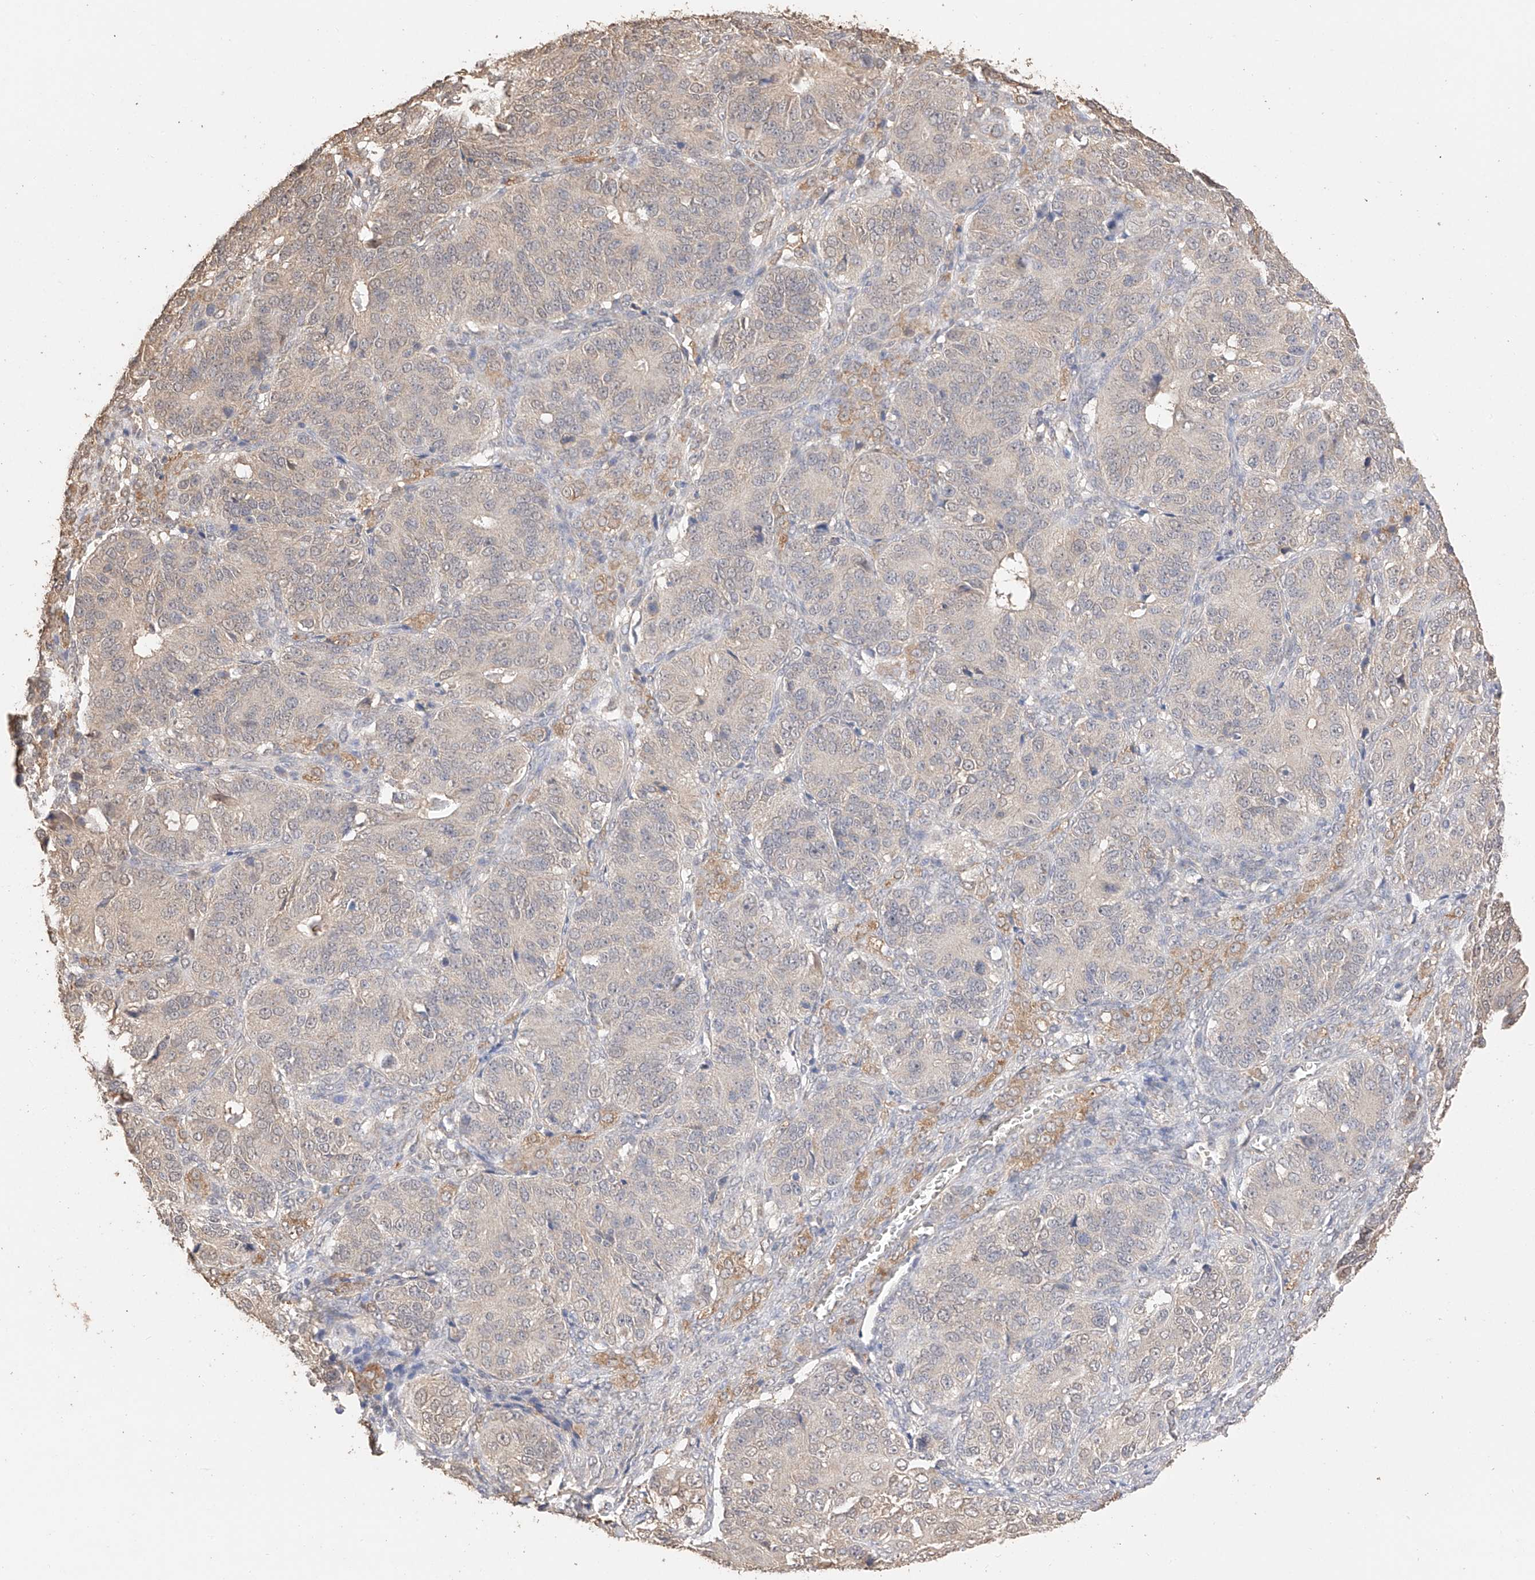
{"staining": {"intensity": "weak", "quantity": "25%-75%", "location": "cytoplasmic/membranous,nuclear"}, "tissue": "ovarian cancer", "cell_type": "Tumor cells", "image_type": "cancer", "snomed": [{"axis": "morphology", "description": "Carcinoma, endometroid"}, {"axis": "topography", "description": "Ovary"}], "caption": "Immunohistochemical staining of human ovarian cancer shows weak cytoplasmic/membranous and nuclear protein positivity in about 25%-75% of tumor cells.", "gene": "IL22RA2", "patient": {"sex": "female", "age": 51}}